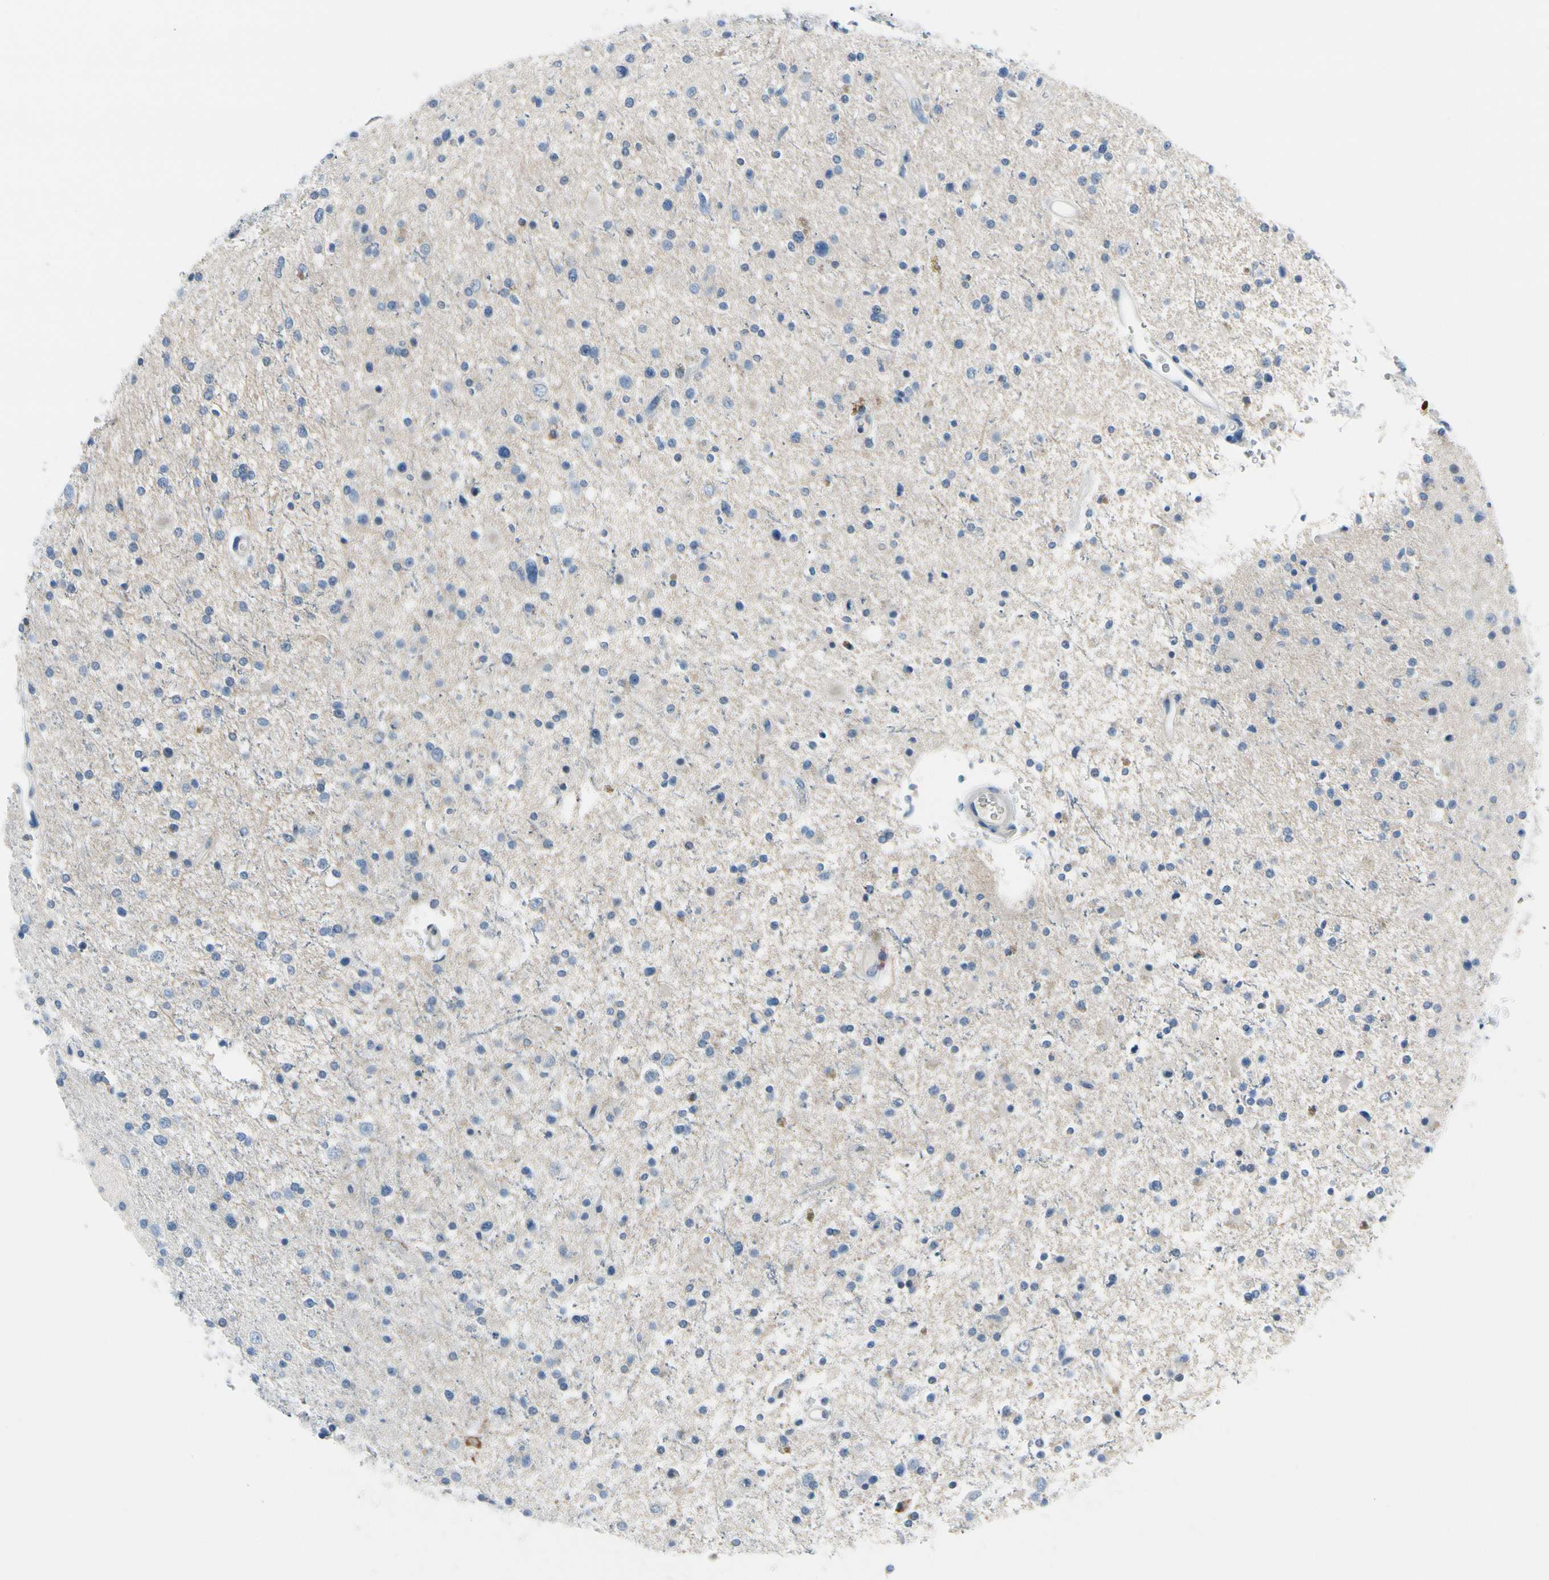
{"staining": {"intensity": "negative", "quantity": "none", "location": "none"}, "tissue": "glioma", "cell_type": "Tumor cells", "image_type": "cancer", "snomed": [{"axis": "morphology", "description": "Glioma, malignant, High grade"}, {"axis": "topography", "description": "Brain"}], "caption": "Immunohistochemistry of human glioma displays no expression in tumor cells.", "gene": "MUC5B", "patient": {"sex": "male", "age": 33}}